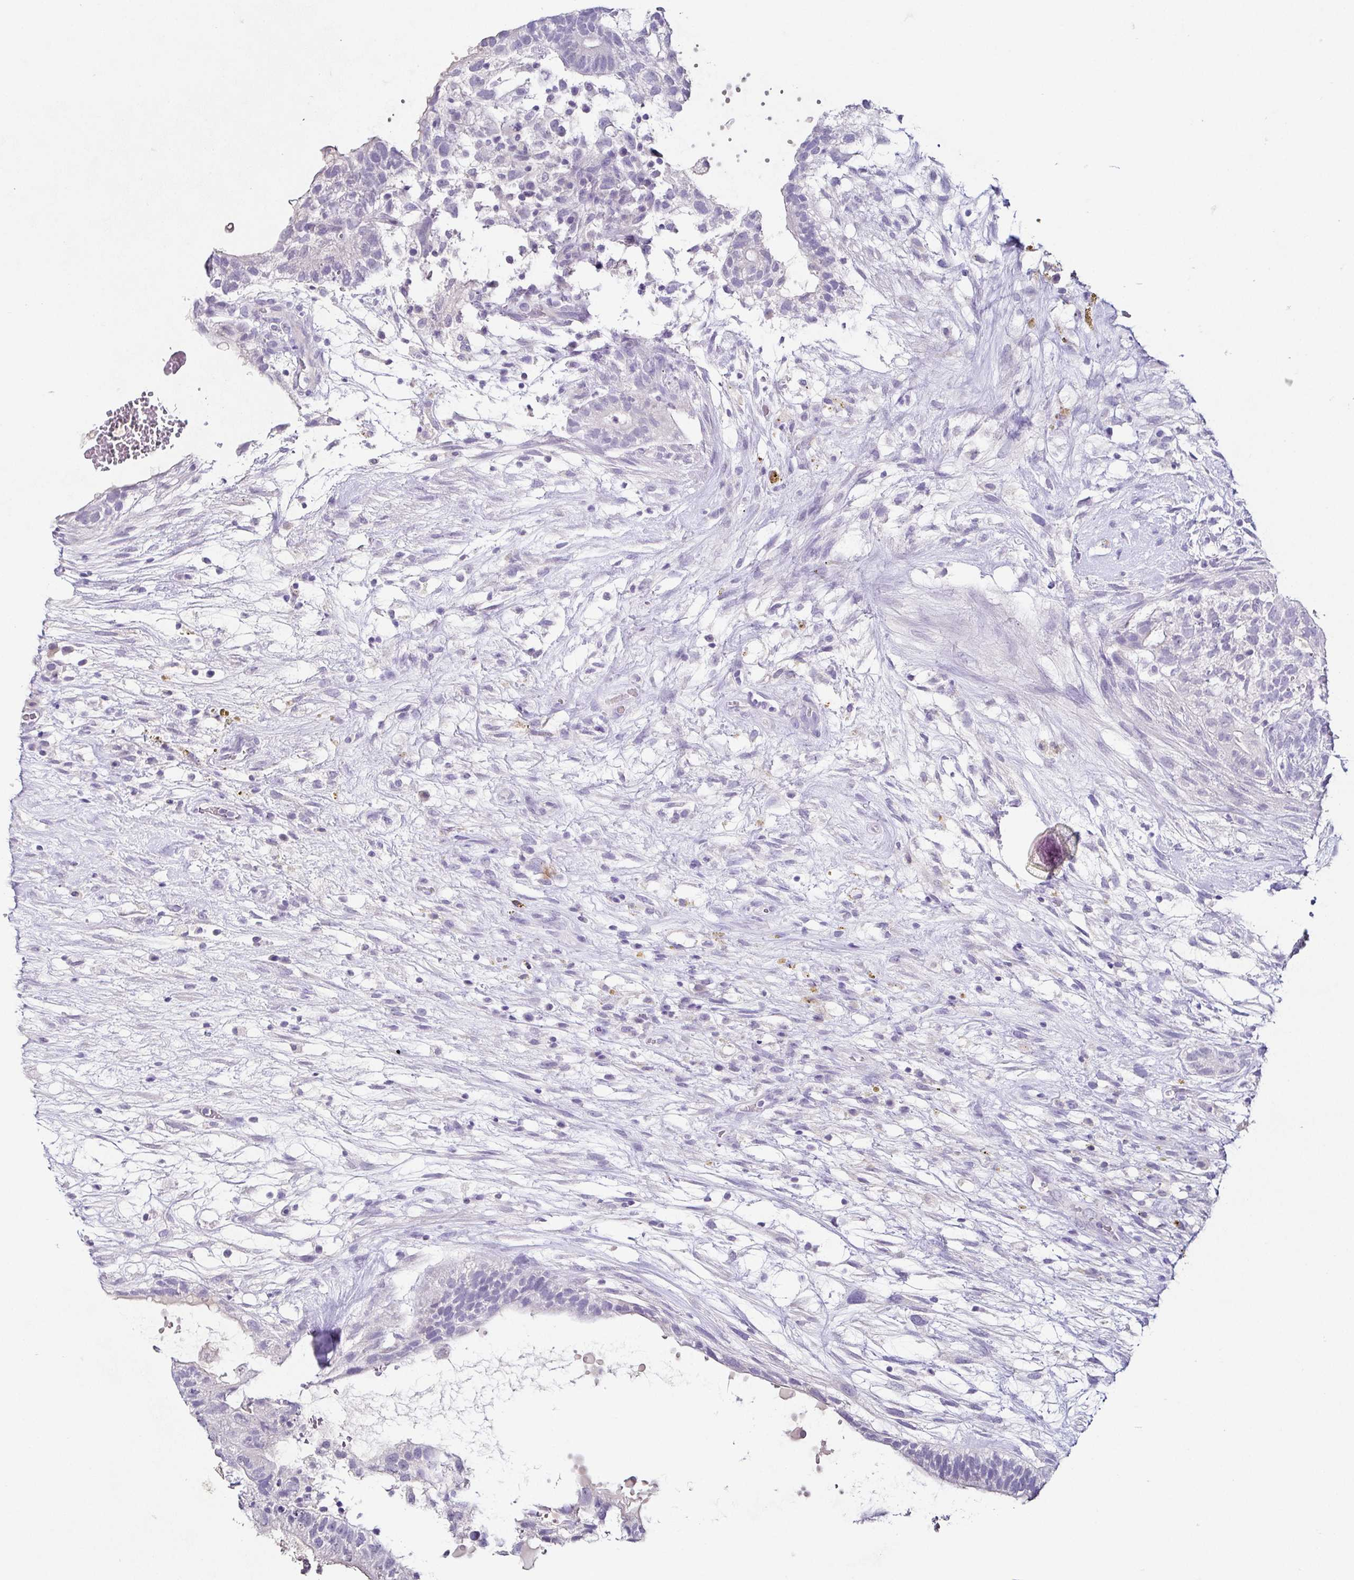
{"staining": {"intensity": "negative", "quantity": "none", "location": "none"}, "tissue": "testis cancer", "cell_type": "Tumor cells", "image_type": "cancer", "snomed": [{"axis": "morphology", "description": "Normal tissue, NOS"}, {"axis": "morphology", "description": "Carcinoma, Embryonal, NOS"}, {"axis": "topography", "description": "Testis"}], "caption": "Immunohistochemistry of human testis cancer shows no expression in tumor cells. Brightfield microscopy of IHC stained with DAB (brown) and hematoxylin (blue), captured at high magnification.", "gene": "TP73", "patient": {"sex": "male", "age": 32}}